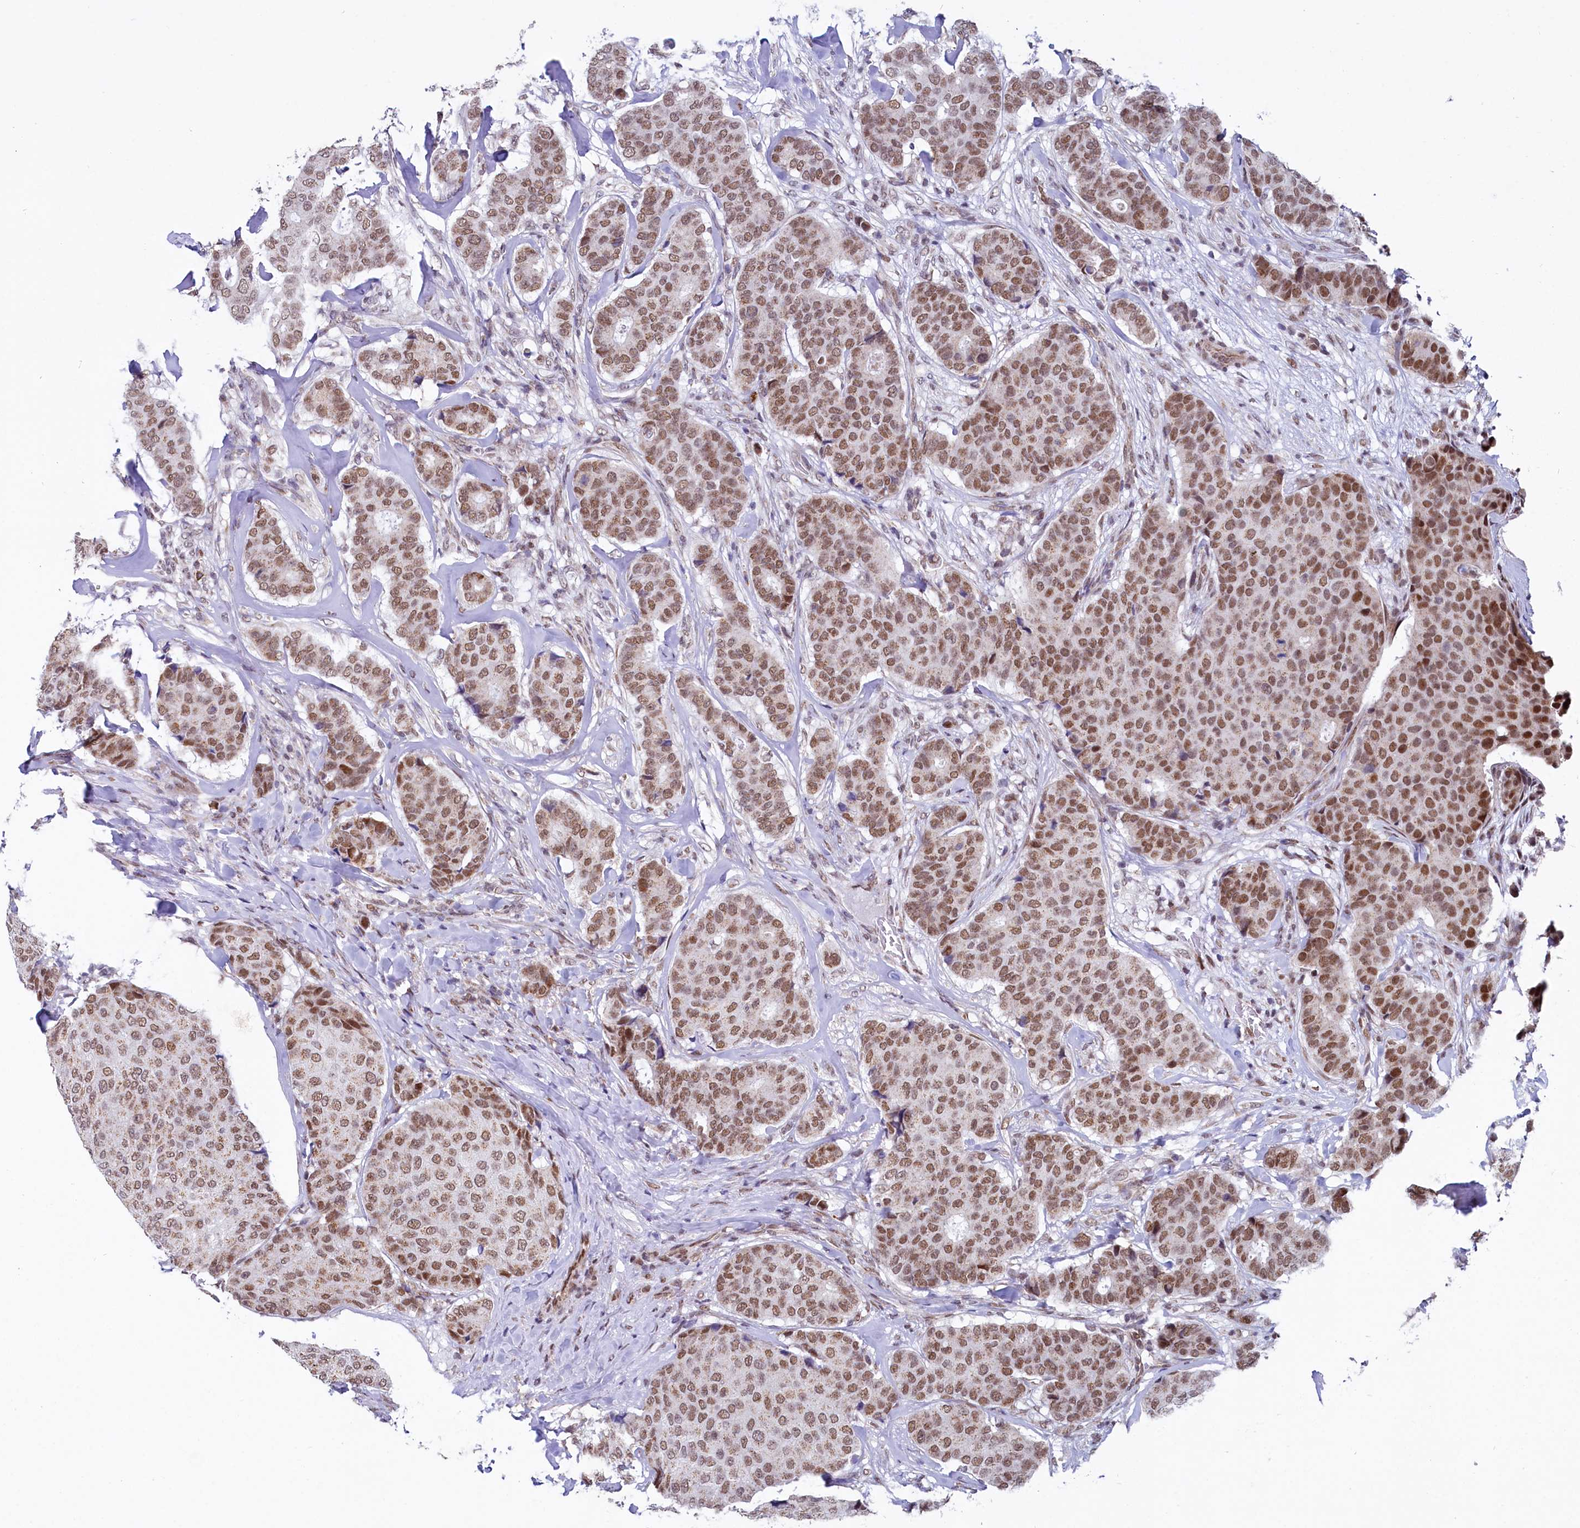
{"staining": {"intensity": "moderate", "quantity": ">75%", "location": "nuclear"}, "tissue": "breast cancer", "cell_type": "Tumor cells", "image_type": "cancer", "snomed": [{"axis": "morphology", "description": "Duct carcinoma"}, {"axis": "topography", "description": "Breast"}], "caption": "Protein positivity by immunohistochemistry displays moderate nuclear staining in approximately >75% of tumor cells in breast cancer. The protein of interest is shown in brown color, while the nuclei are stained blue.", "gene": "MORN3", "patient": {"sex": "female", "age": 75}}